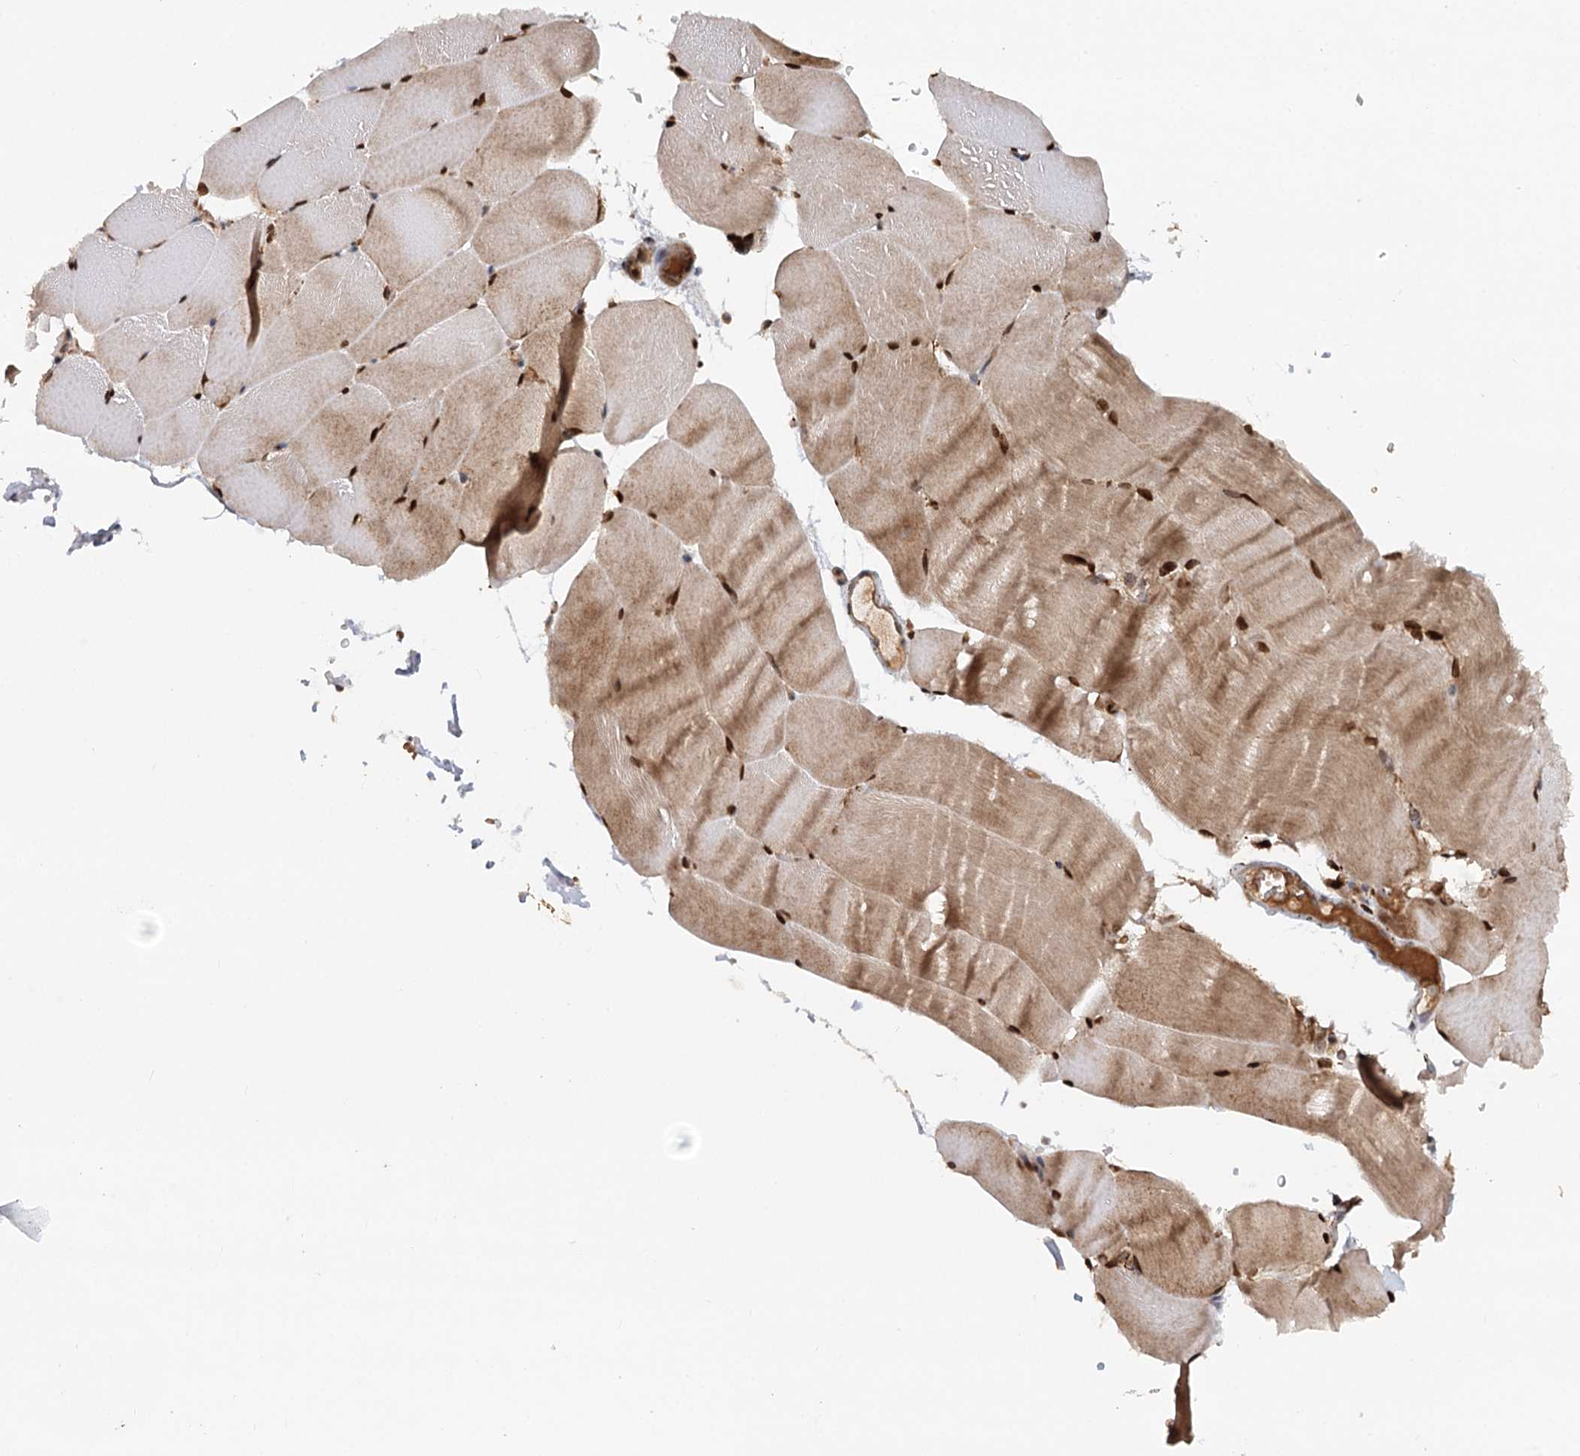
{"staining": {"intensity": "strong", "quantity": ">75%", "location": "cytoplasmic/membranous,nuclear"}, "tissue": "skeletal muscle", "cell_type": "Myocytes", "image_type": "normal", "snomed": [{"axis": "morphology", "description": "Normal tissue, NOS"}, {"axis": "topography", "description": "Skeletal muscle"}, {"axis": "topography", "description": "Parathyroid gland"}], "caption": "Immunohistochemistry (DAB) staining of normal human skeletal muscle shows strong cytoplasmic/membranous,nuclear protein staining in approximately >75% of myocytes. The staining was performed using DAB (3,3'-diaminobenzidine), with brown indicating positive protein expression. Nuclei are stained blue with hematoxylin.", "gene": "RNF111", "patient": {"sex": "female", "age": 37}}